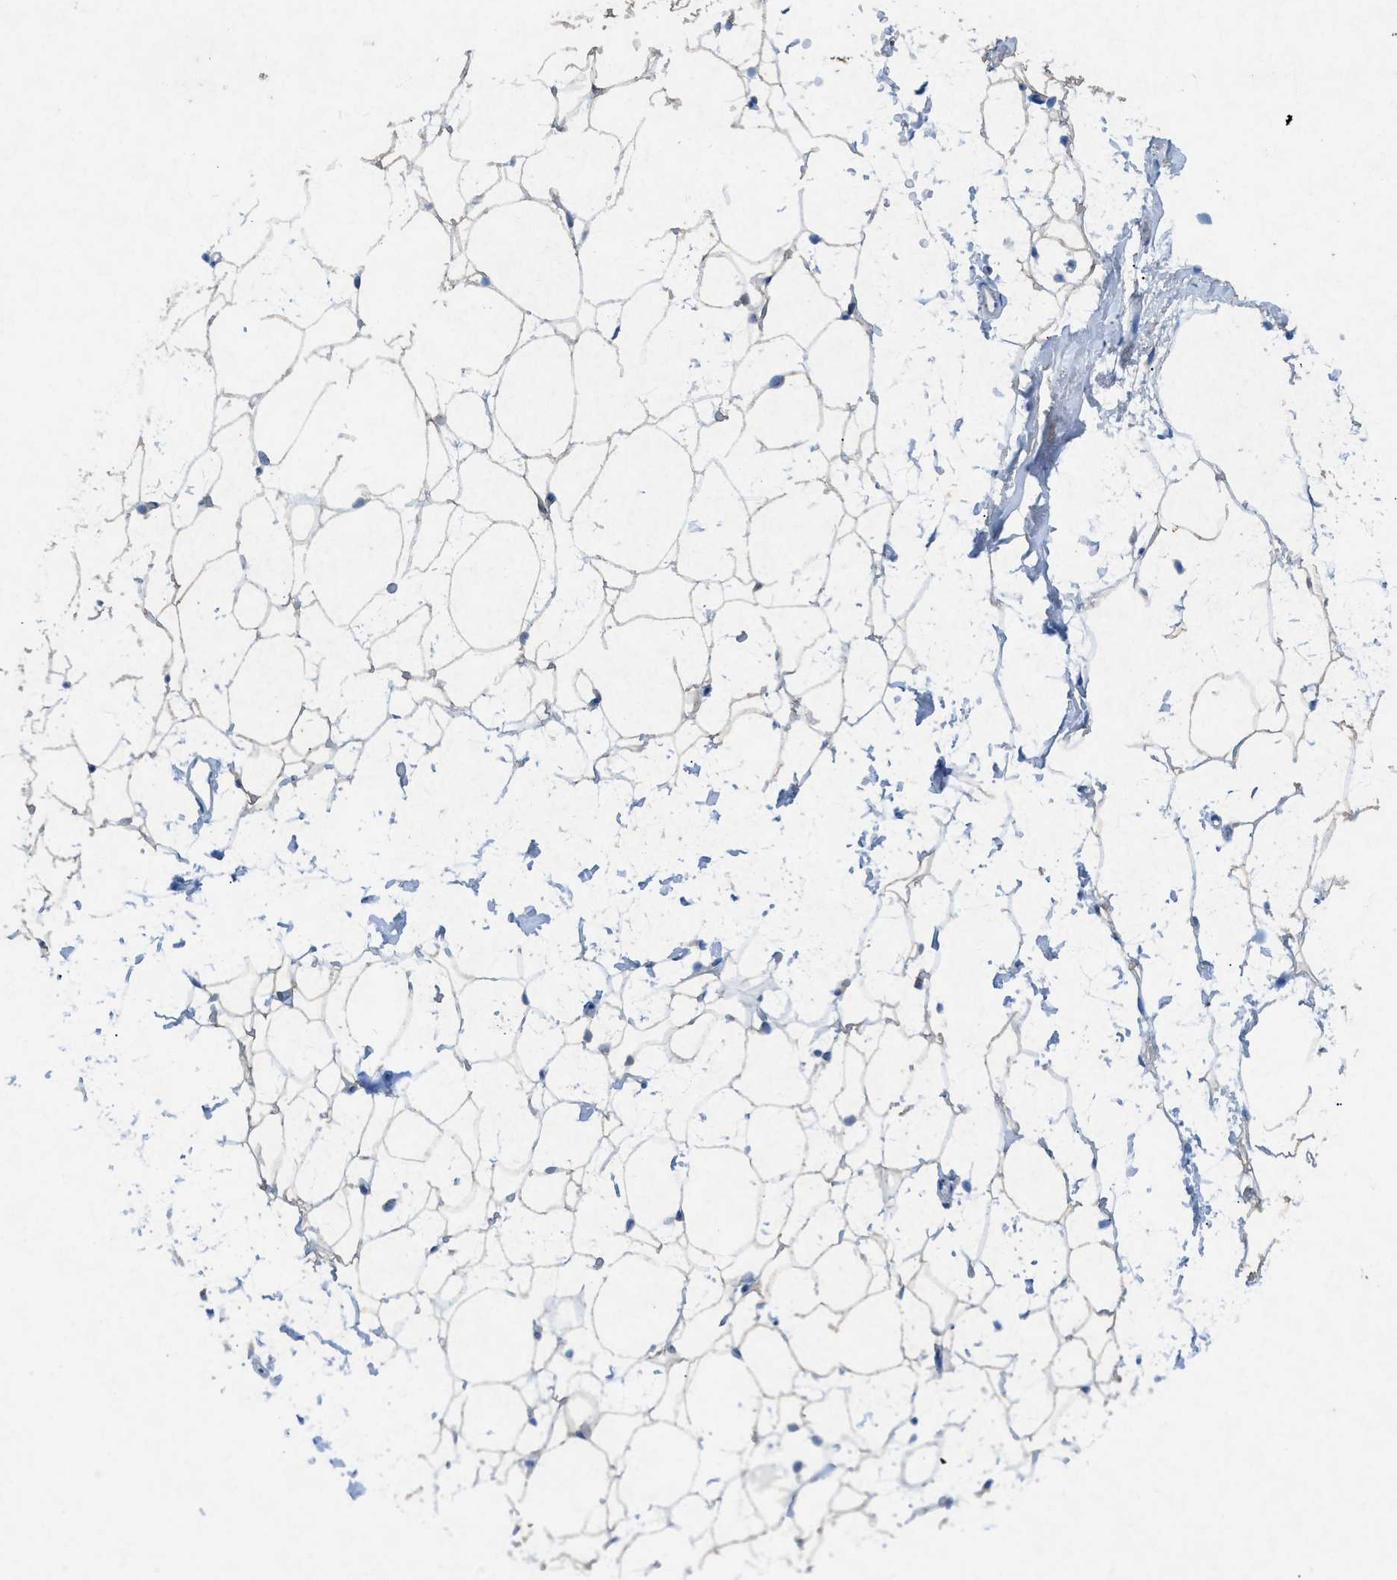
{"staining": {"intensity": "moderate", "quantity": "25%-75%", "location": "cytoplasmic/membranous"}, "tissue": "adipose tissue", "cell_type": "Adipocytes", "image_type": "normal", "snomed": [{"axis": "morphology", "description": "Normal tissue, NOS"}, {"axis": "topography", "description": "Breast"}, {"axis": "topography", "description": "Soft tissue"}], "caption": "Protein expression analysis of normal adipose tissue exhibits moderate cytoplasmic/membranous expression in approximately 25%-75% of adipocytes. (IHC, brightfield microscopy, high magnification).", "gene": "CDK15", "patient": {"sex": "female", "age": 75}}